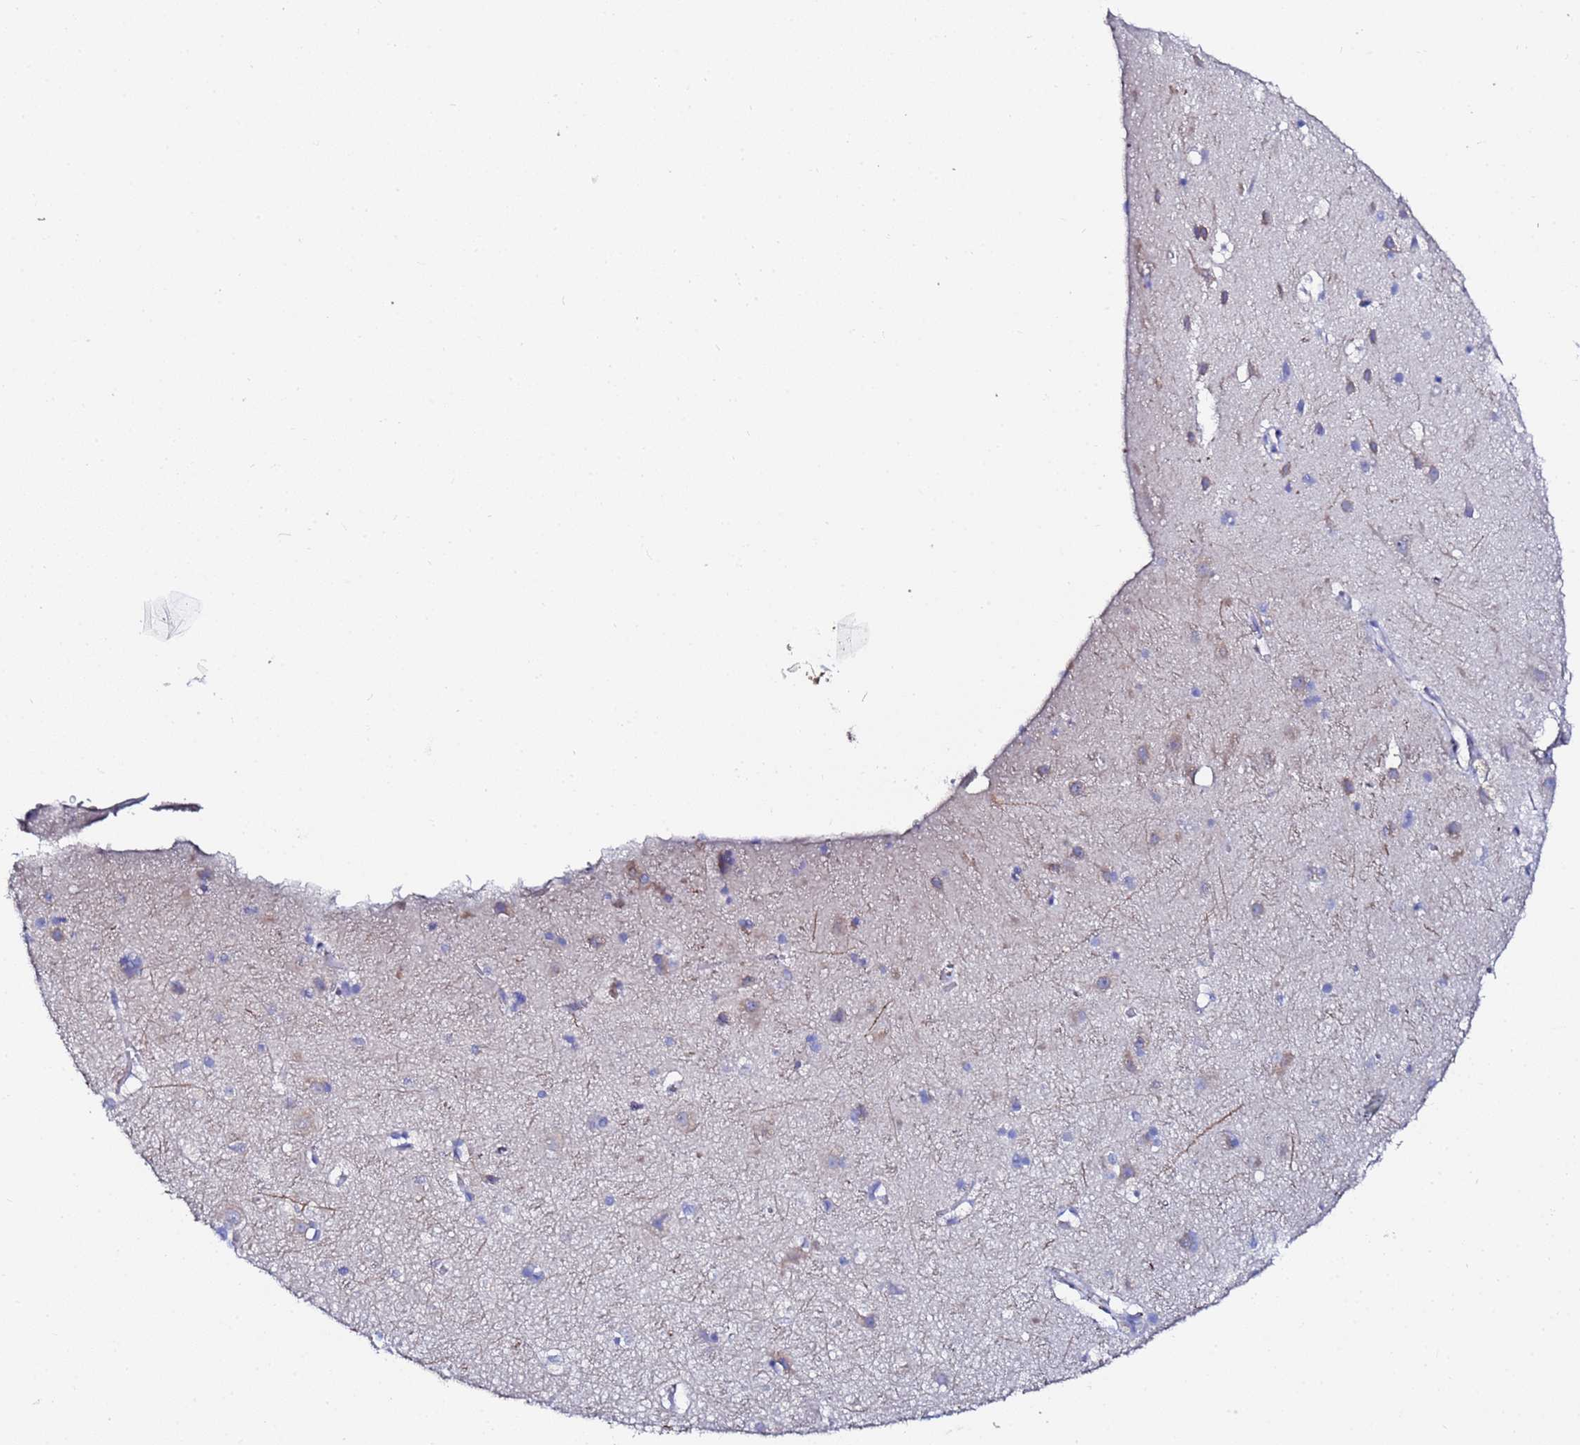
{"staining": {"intensity": "negative", "quantity": "none", "location": "none"}, "tissue": "cerebral cortex", "cell_type": "Endothelial cells", "image_type": "normal", "snomed": [{"axis": "morphology", "description": "Normal tissue, NOS"}, {"axis": "topography", "description": "Cerebral cortex"}], "caption": "Immunohistochemical staining of normal cerebral cortex demonstrates no significant staining in endothelial cells.", "gene": "ZNF26", "patient": {"sex": "male", "age": 54}}